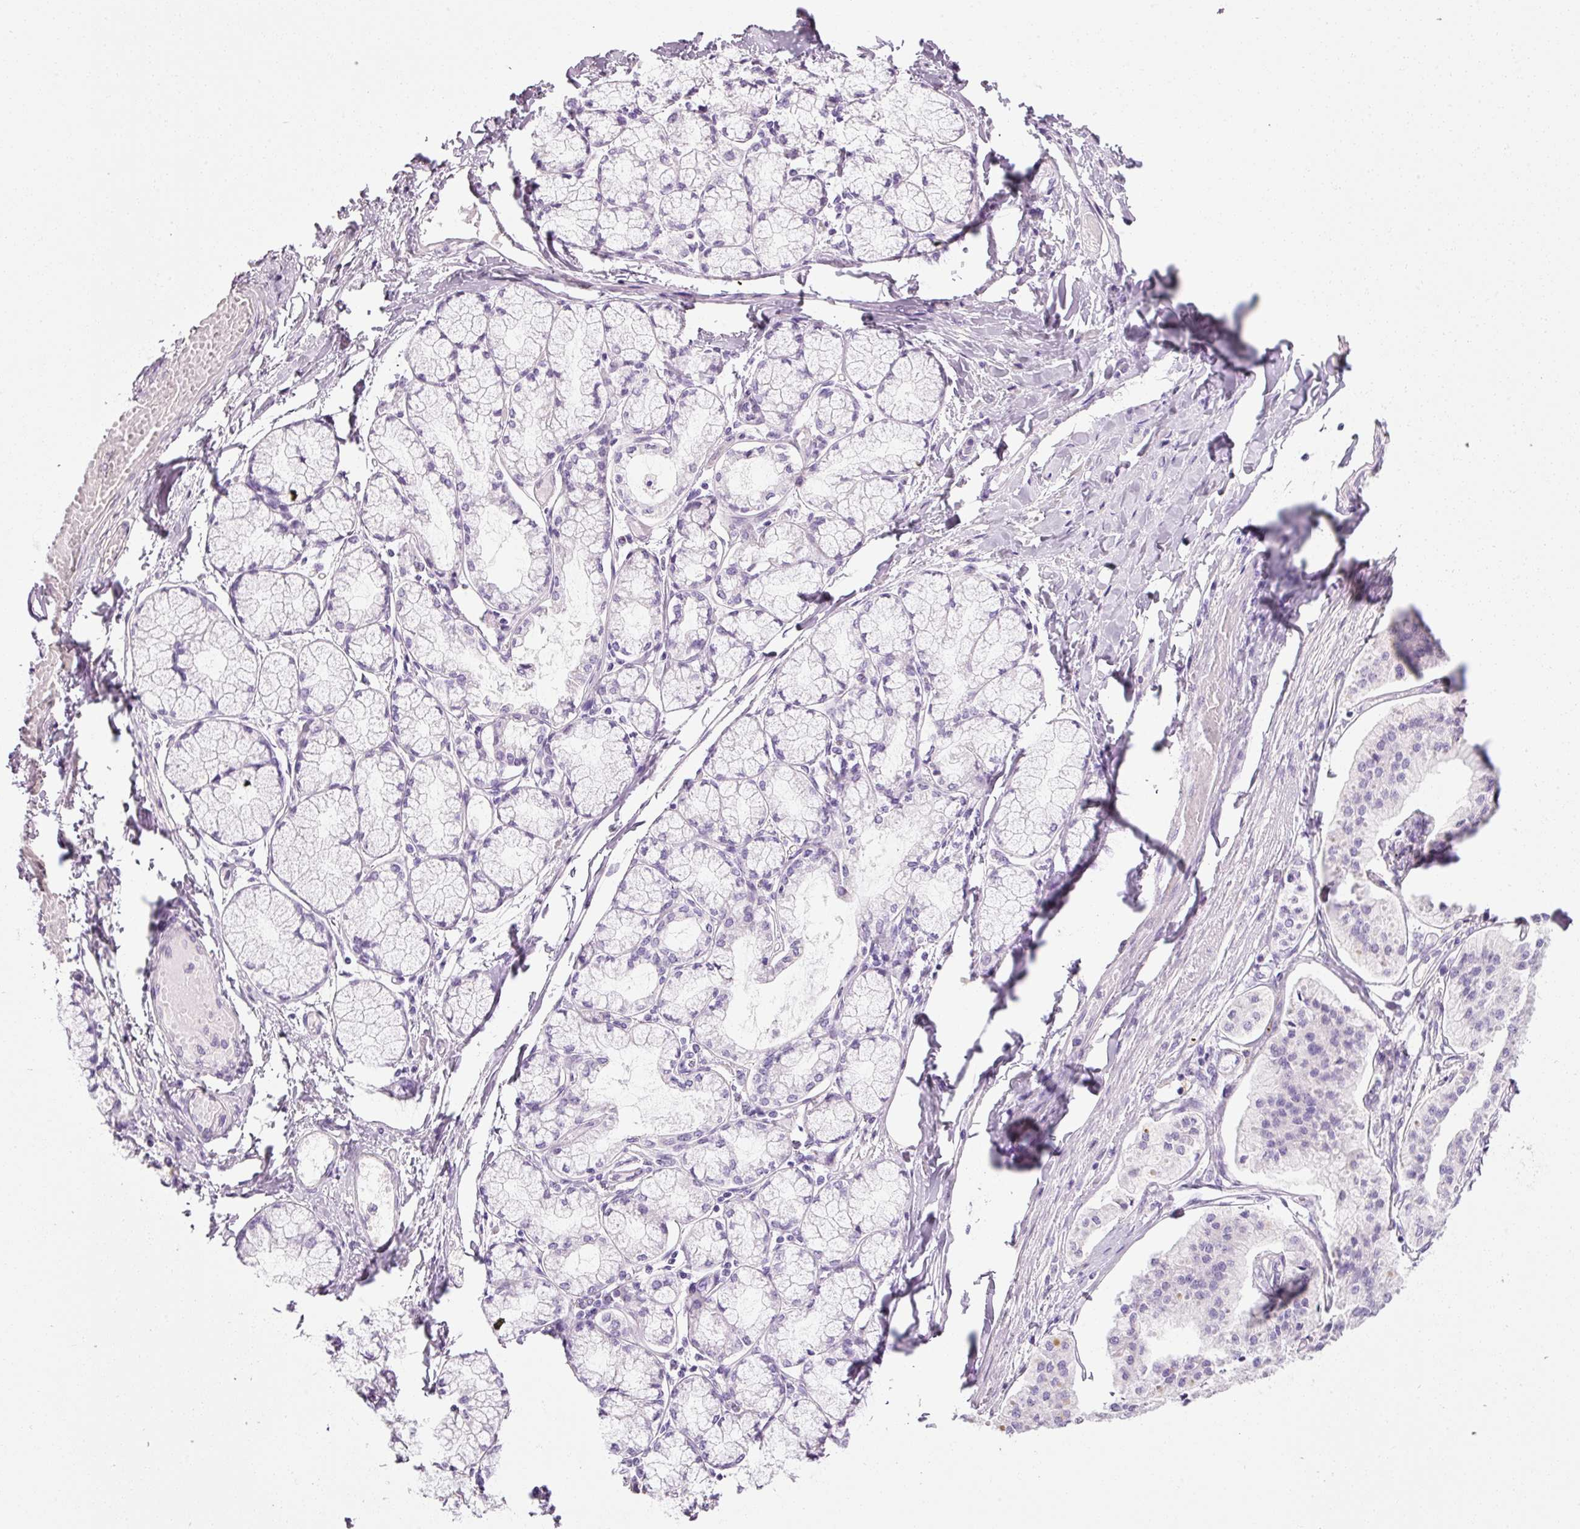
{"staining": {"intensity": "negative", "quantity": "none", "location": "none"}, "tissue": "pancreatic cancer", "cell_type": "Tumor cells", "image_type": "cancer", "snomed": [{"axis": "morphology", "description": "Adenocarcinoma, NOS"}, {"axis": "topography", "description": "Pancreas"}], "caption": "High magnification brightfield microscopy of pancreatic adenocarcinoma stained with DAB (brown) and counterstained with hematoxylin (blue): tumor cells show no significant staining. The staining is performed using DAB brown chromogen with nuclei counter-stained in using hematoxylin.", "gene": "ANKRD20A1", "patient": {"sex": "female", "age": 50}}